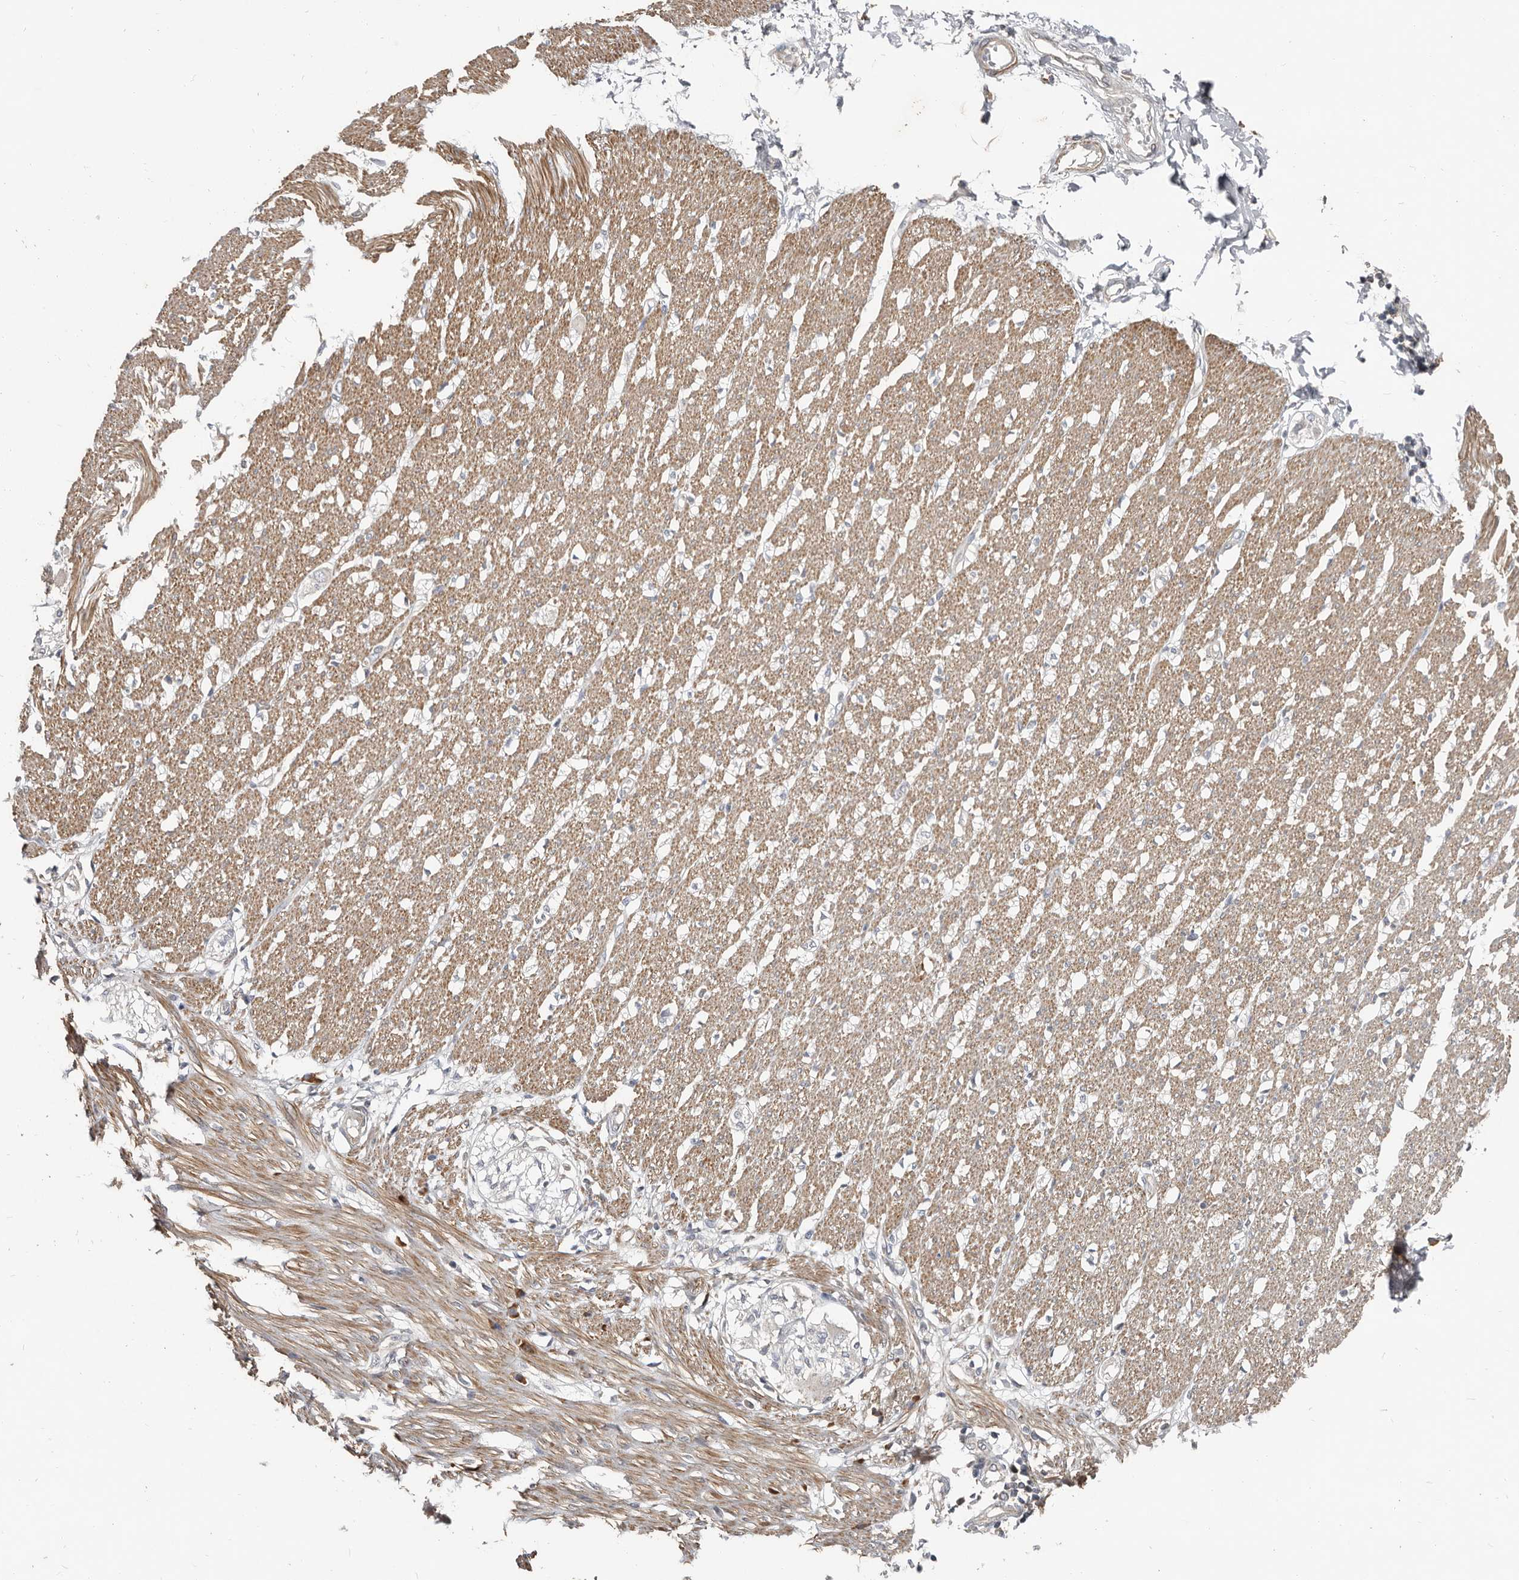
{"staining": {"intensity": "moderate", "quantity": ">75%", "location": "cytoplasmic/membranous"}, "tissue": "smooth muscle", "cell_type": "Smooth muscle cells", "image_type": "normal", "snomed": [{"axis": "morphology", "description": "Normal tissue, NOS"}, {"axis": "morphology", "description": "Adenocarcinoma, NOS"}, {"axis": "topography", "description": "Colon"}, {"axis": "topography", "description": "Peripheral nerve tissue"}], "caption": "IHC photomicrograph of unremarkable human smooth muscle stained for a protein (brown), which reveals medium levels of moderate cytoplasmic/membranous positivity in approximately >75% of smooth muscle cells.", "gene": "AKNAD1", "patient": {"sex": "male", "age": 14}}